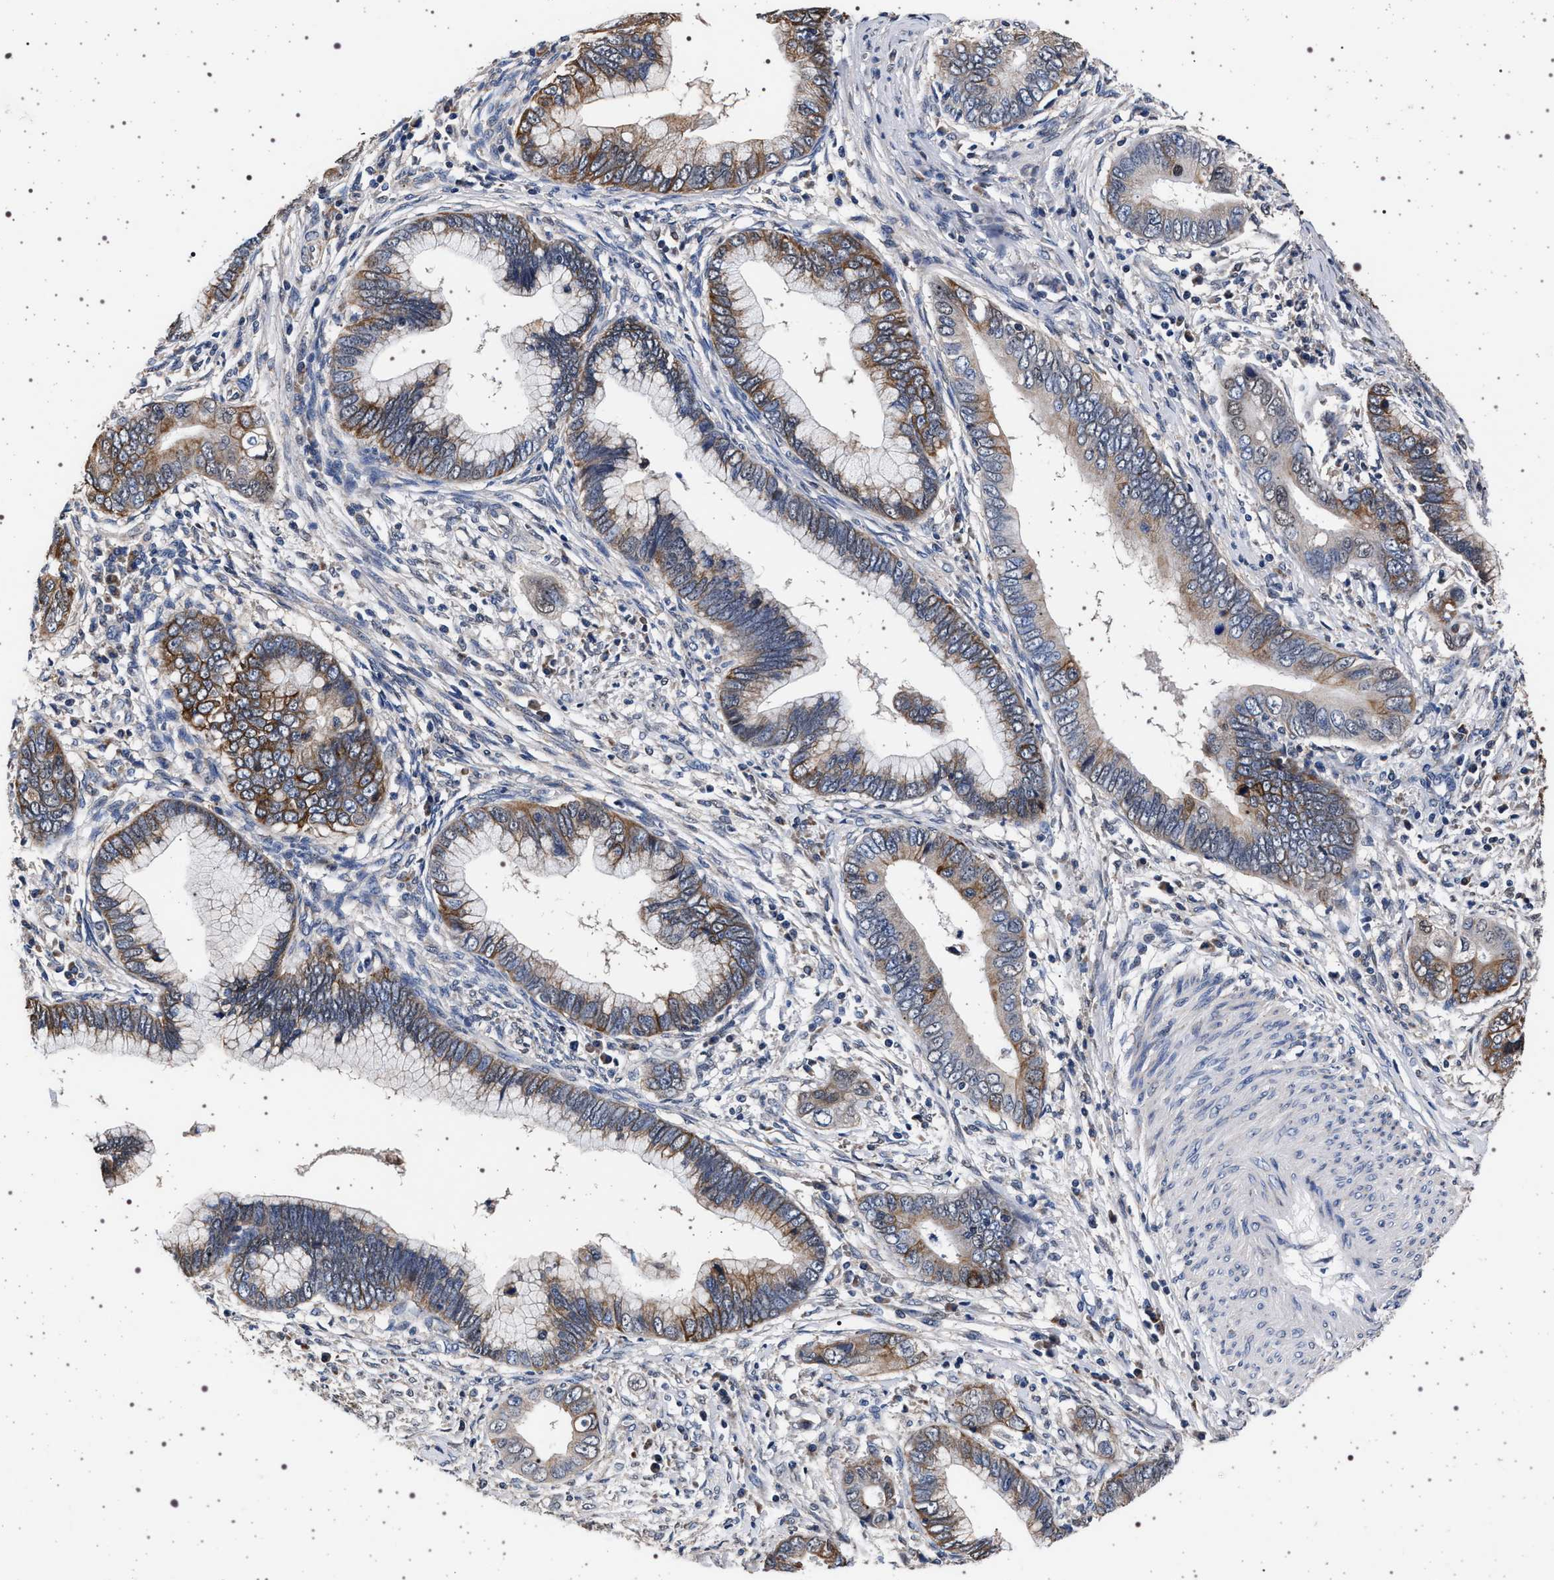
{"staining": {"intensity": "moderate", "quantity": "25%-75%", "location": "cytoplasmic/membranous"}, "tissue": "cervical cancer", "cell_type": "Tumor cells", "image_type": "cancer", "snomed": [{"axis": "morphology", "description": "Adenocarcinoma, NOS"}, {"axis": "topography", "description": "Cervix"}], "caption": "Protein analysis of cervical cancer tissue reveals moderate cytoplasmic/membranous staining in about 25%-75% of tumor cells. Immunohistochemistry stains the protein in brown and the nuclei are stained blue.", "gene": "MAP3K2", "patient": {"sex": "female", "age": 44}}